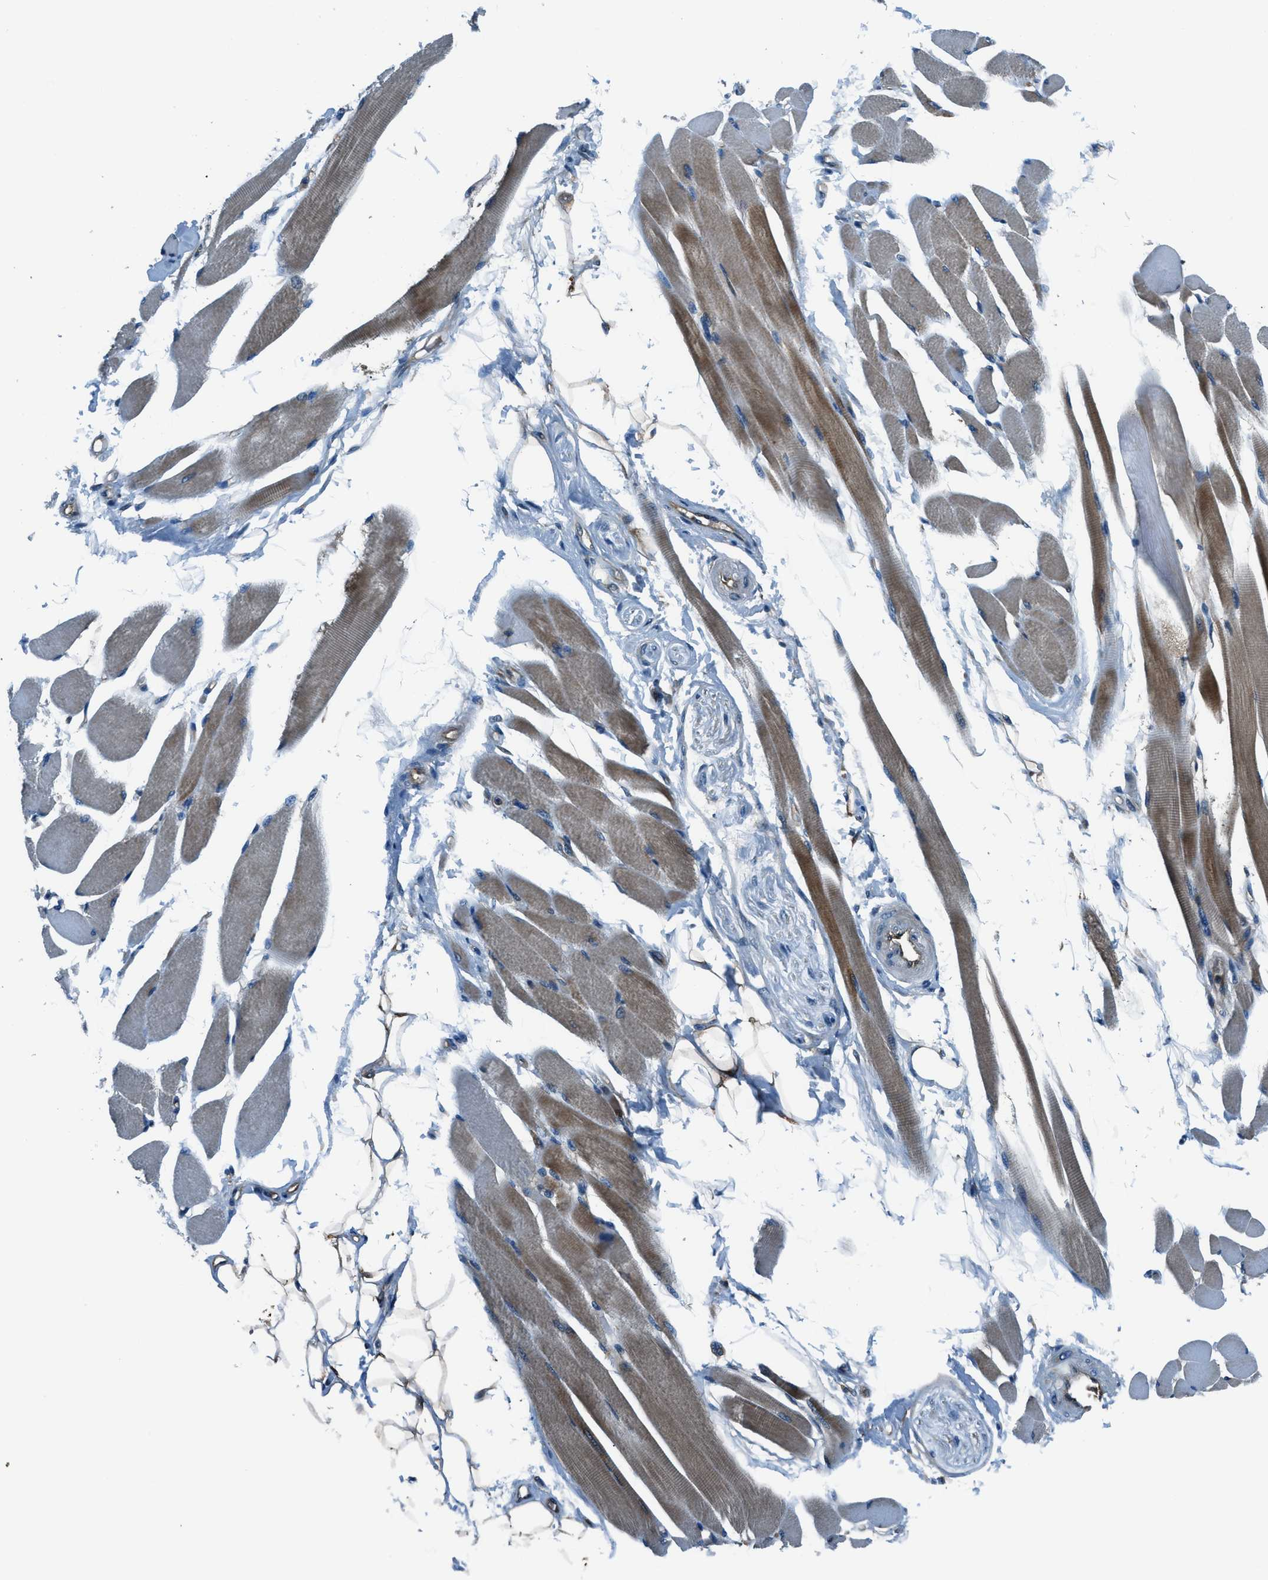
{"staining": {"intensity": "weak", "quantity": "<25%", "location": "cytoplasmic/membranous"}, "tissue": "skeletal muscle", "cell_type": "Myocytes", "image_type": "normal", "snomed": [{"axis": "morphology", "description": "Normal tissue, NOS"}, {"axis": "topography", "description": "Skeletal muscle"}, {"axis": "topography", "description": "Peripheral nerve tissue"}], "caption": "High power microscopy histopathology image of an IHC image of benign skeletal muscle, revealing no significant positivity in myocytes.", "gene": "HEBP2", "patient": {"sex": "female", "age": 84}}